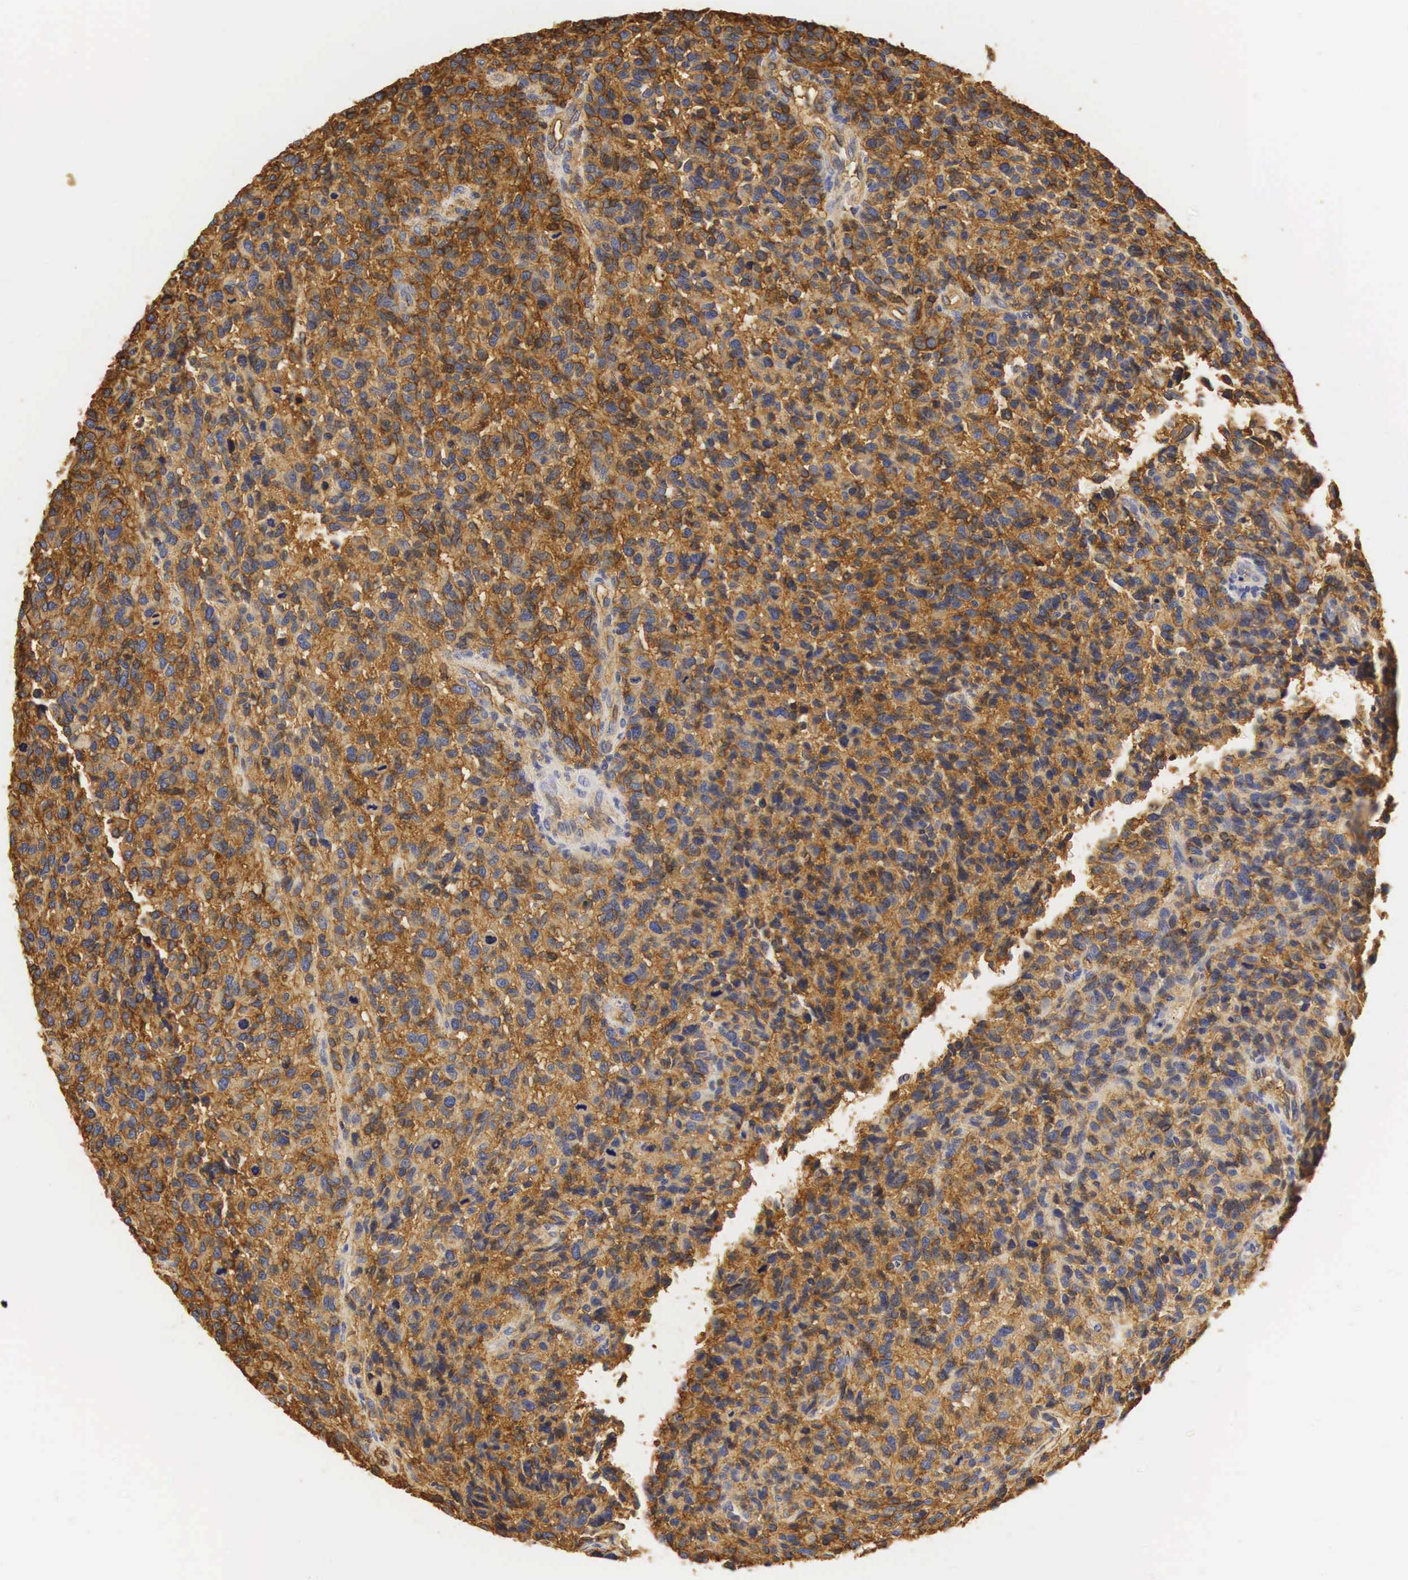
{"staining": {"intensity": "strong", "quantity": ">75%", "location": "cytoplasmic/membranous"}, "tissue": "glioma", "cell_type": "Tumor cells", "image_type": "cancer", "snomed": [{"axis": "morphology", "description": "Glioma, malignant, High grade"}, {"axis": "topography", "description": "Brain"}], "caption": "Immunohistochemical staining of glioma displays strong cytoplasmic/membranous protein positivity in approximately >75% of tumor cells.", "gene": "CD99", "patient": {"sex": "male", "age": 77}}